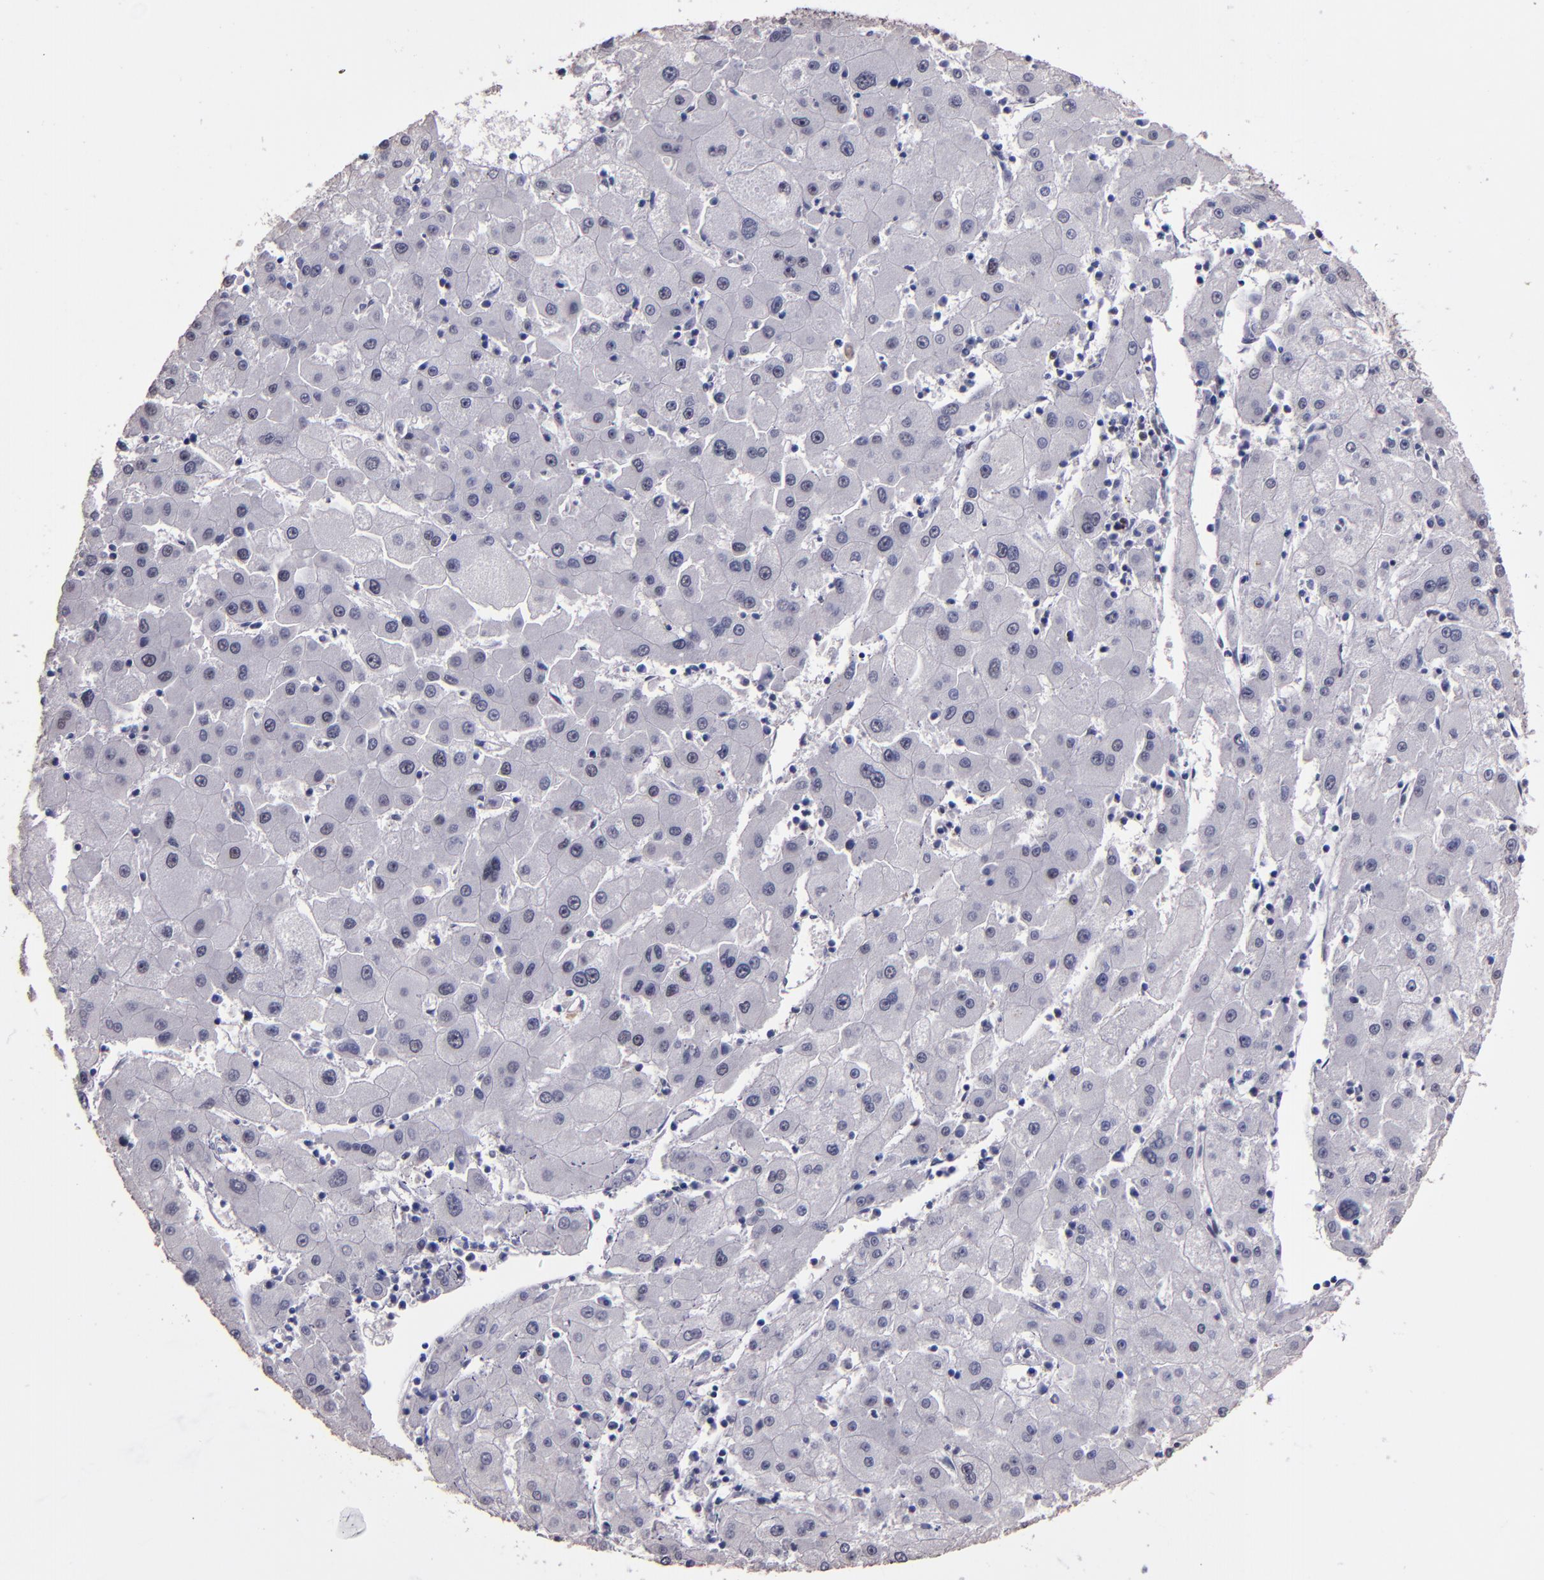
{"staining": {"intensity": "negative", "quantity": "none", "location": "none"}, "tissue": "liver cancer", "cell_type": "Tumor cells", "image_type": "cancer", "snomed": [{"axis": "morphology", "description": "Carcinoma, Hepatocellular, NOS"}, {"axis": "topography", "description": "Liver"}], "caption": "Tumor cells are negative for protein expression in human liver cancer (hepatocellular carcinoma). Nuclei are stained in blue.", "gene": "PPP4R3A", "patient": {"sex": "male", "age": 72}}